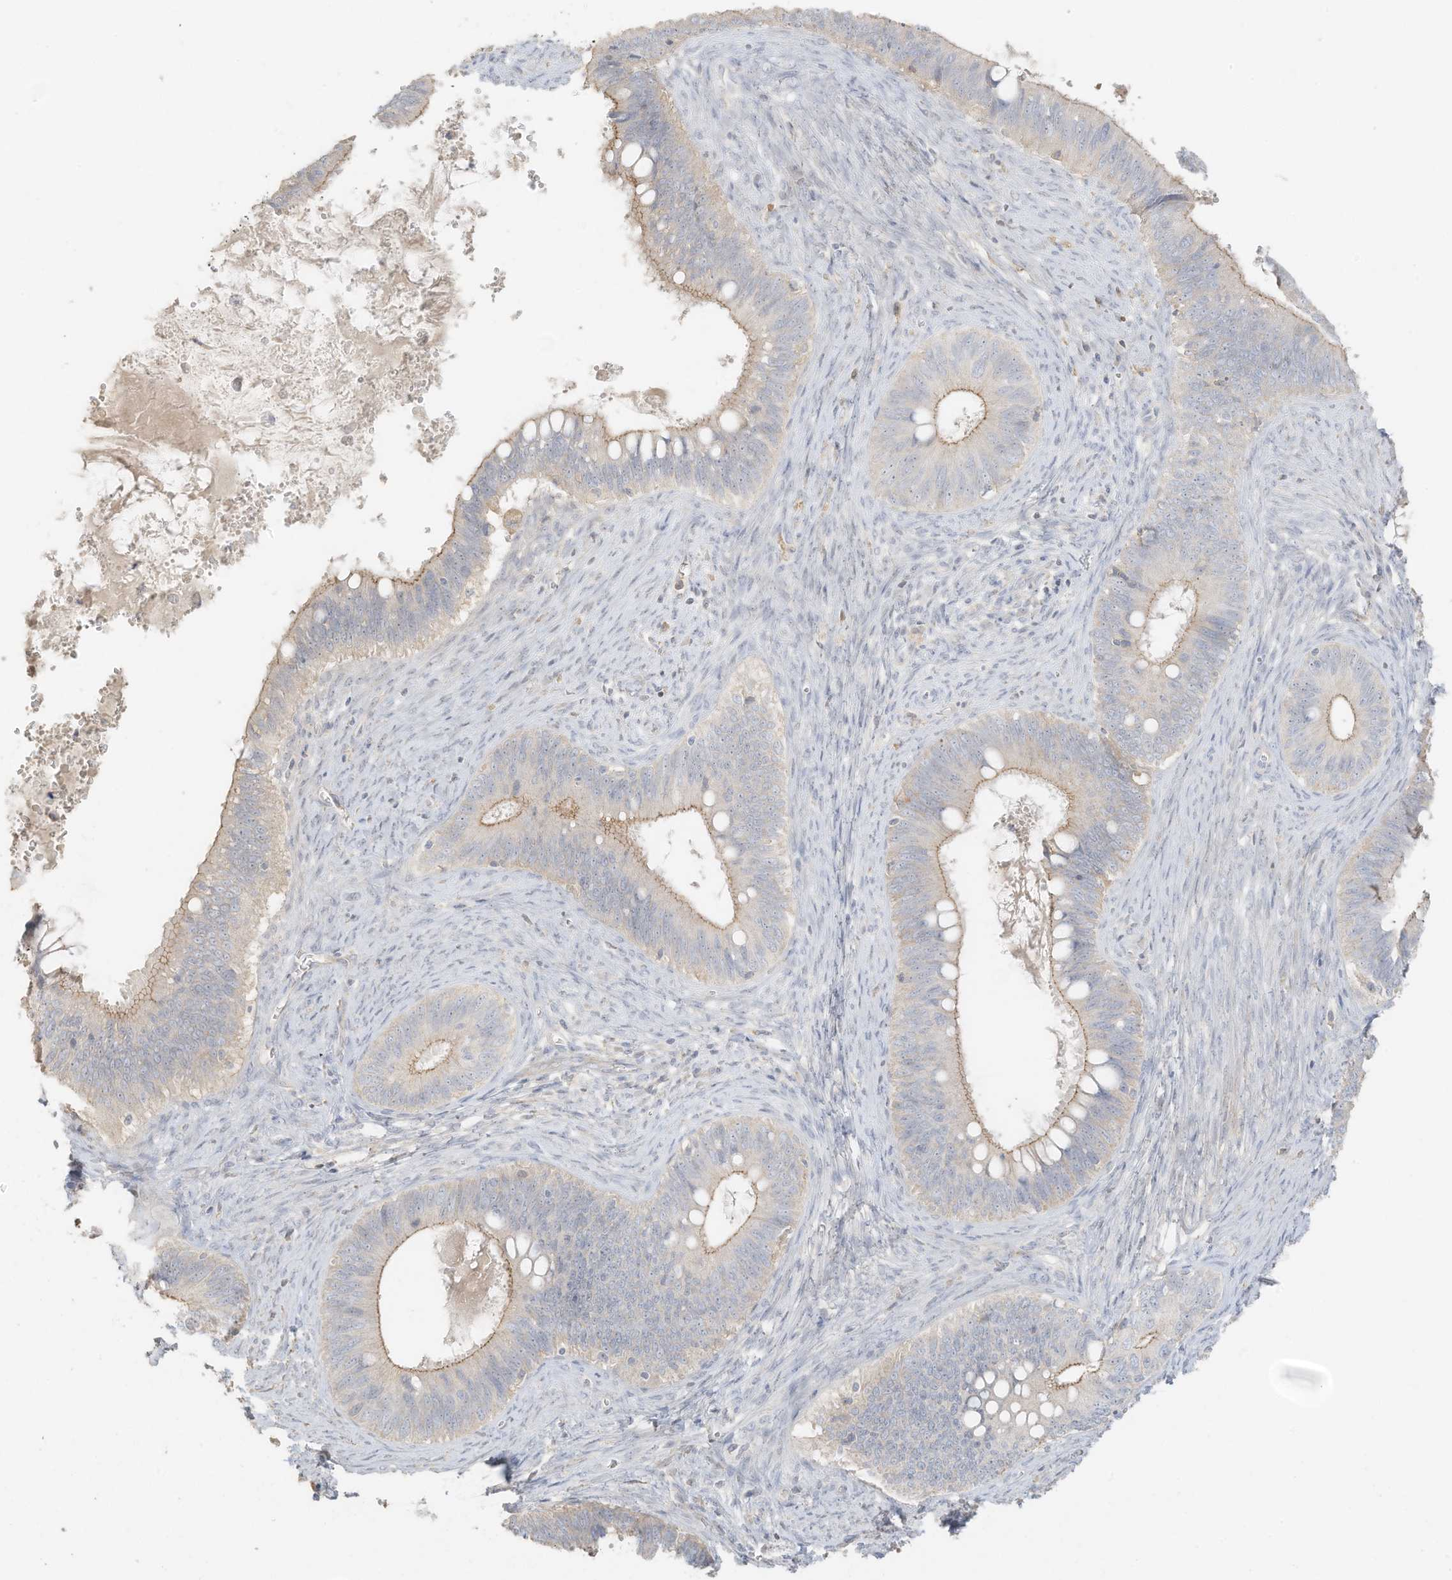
{"staining": {"intensity": "moderate", "quantity": "25%-75%", "location": "cytoplasmic/membranous"}, "tissue": "cervical cancer", "cell_type": "Tumor cells", "image_type": "cancer", "snomed": [{"axis": "morphology", "description": "Adenocarcinoma, NOS"}, {"axis": "topography", "description": "Cervix"}], "caption": "Cervical cancer stained for a protein exhibits moderate cytoplasmic/membranous positivity in tumor cells.", "gene": "ZBTB41", "patient": {"sex": "female", "age": 42}}